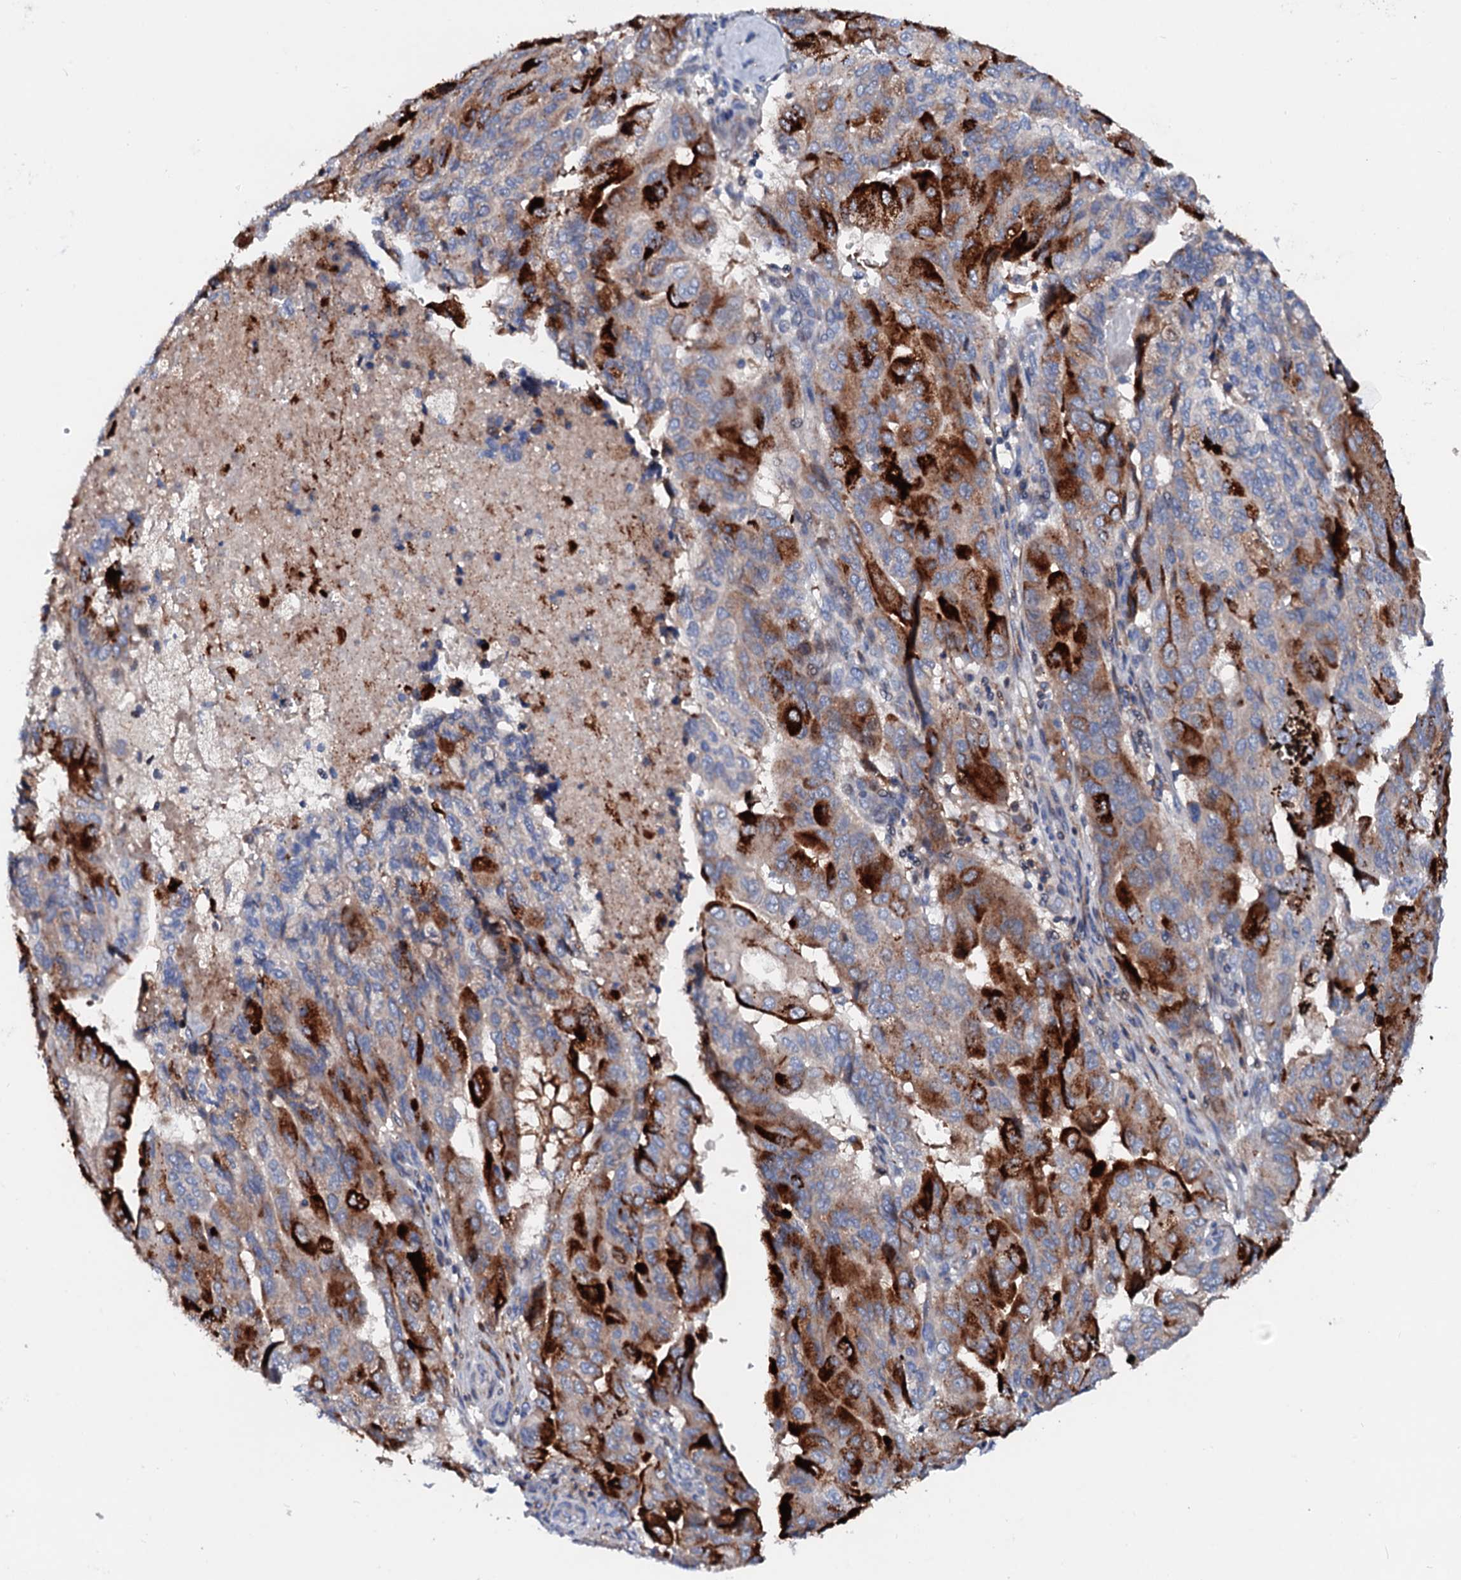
{"staining": {"intensity": "strong", "quantity": "25%-75%", "location": "cytoplasmic/membranous"}, "tissue": "pancreatic cancer", "cell_type": "Tumor cells", "image_type": "cancer", "snomed": [{"axis": "morphology", "description": "Adenocarcinoma, NOS"}, {"axis": "topography", "description": "Pancreas"}], "caption": "IHC (DAB) staining of pancreatic adenocarcinoma exhibits strong cytoplasmic/membranous protein staining in approximately 25%-75% of tumor cells. (DAB = brown stain, brightfield microscopy at high magnification).", "gene": "SLC10A7", "patient": {"sex": "male", "age": 51}}